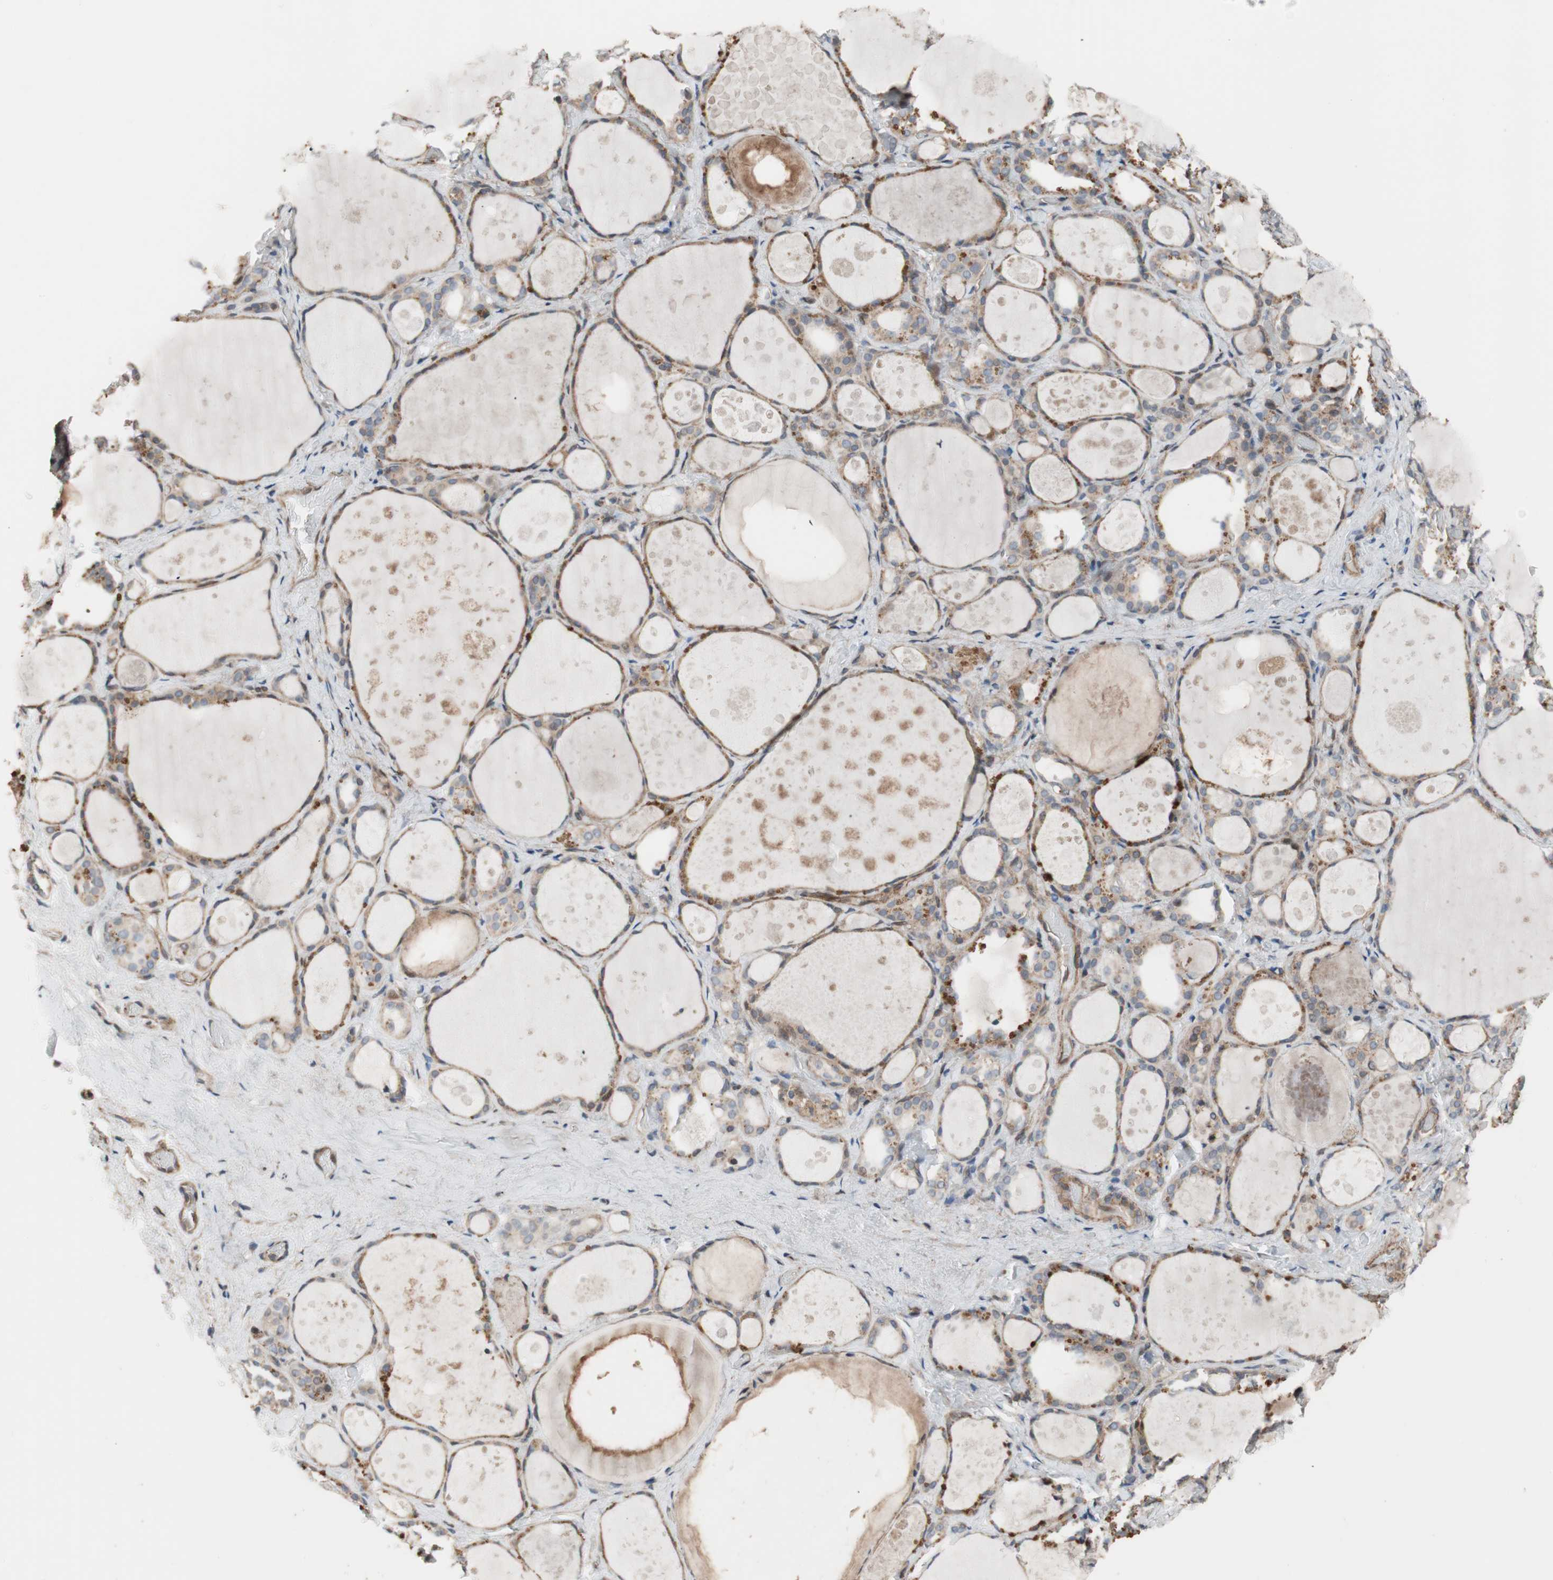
{"staining": {"intensity": "moderate", "quantity": ">75%", "location": "cytoplasmic/membranous"}, "tissue": "thyroid gland", "cell_type": "Glandular cells", "image_type": "normal", "snomed": [{"axis": "morphology", "description": "Normal tissue, NOS"}, {"axis": "topography", "description": "Thyroid gland"}], "caption": "Immunohistochemistry histopathology image of benign thyroid gland: thyroid gland stained using IHC displays medium levels of moderate protein expression localized specifically in the cytoplasmic/membranous of glandular cells, appearing as a cytoplasmic/membranous brown color.", "gene": "GRHL1", "patient": {"sex": "female", "age": 75}}